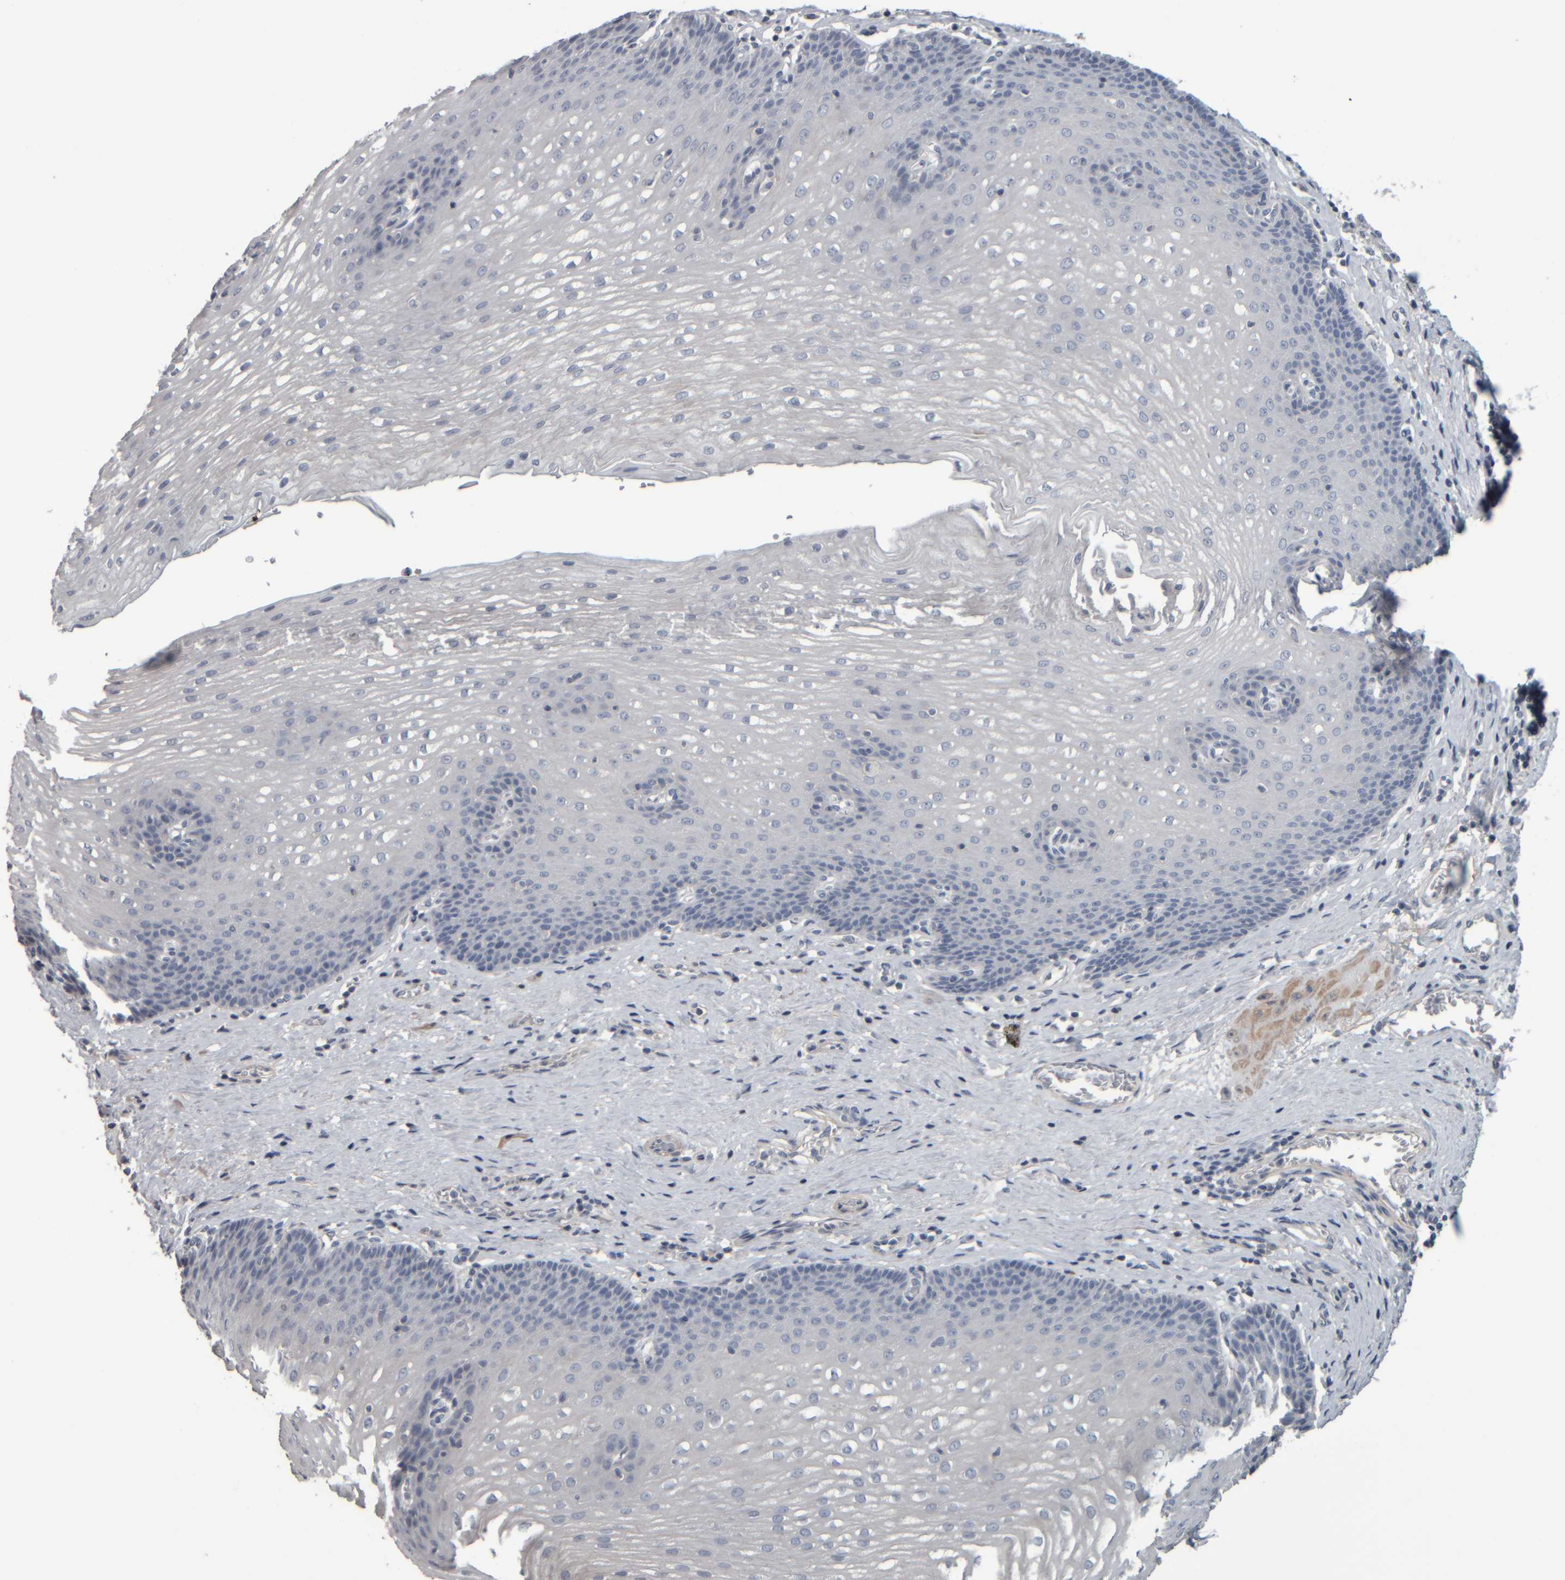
{"staining": {"intensity": "negative", "quantity": "none", "location": "none"}, "tissue": "esophagus", "cell_type": "Squamous epithelial cells", "image_type": "normal", "snomed": [{"axis": "morphology", "description": "Normal tissue, NOS"}, {"axis": "topography", "description": "Esophagus"}], "caption": "Esophagus was stained to show a protein in brown. There is no significant expression in squamous epithelial cells. The staining was performed using DAB (3,3'-diaminobenzidine) to visualize the protein expression in brown, while the nuclei were stained in blue with hematoxylin (Magnification: 20x).", "gene": "CAVIN4", "patient": {"sex": "male", "age": 48}}